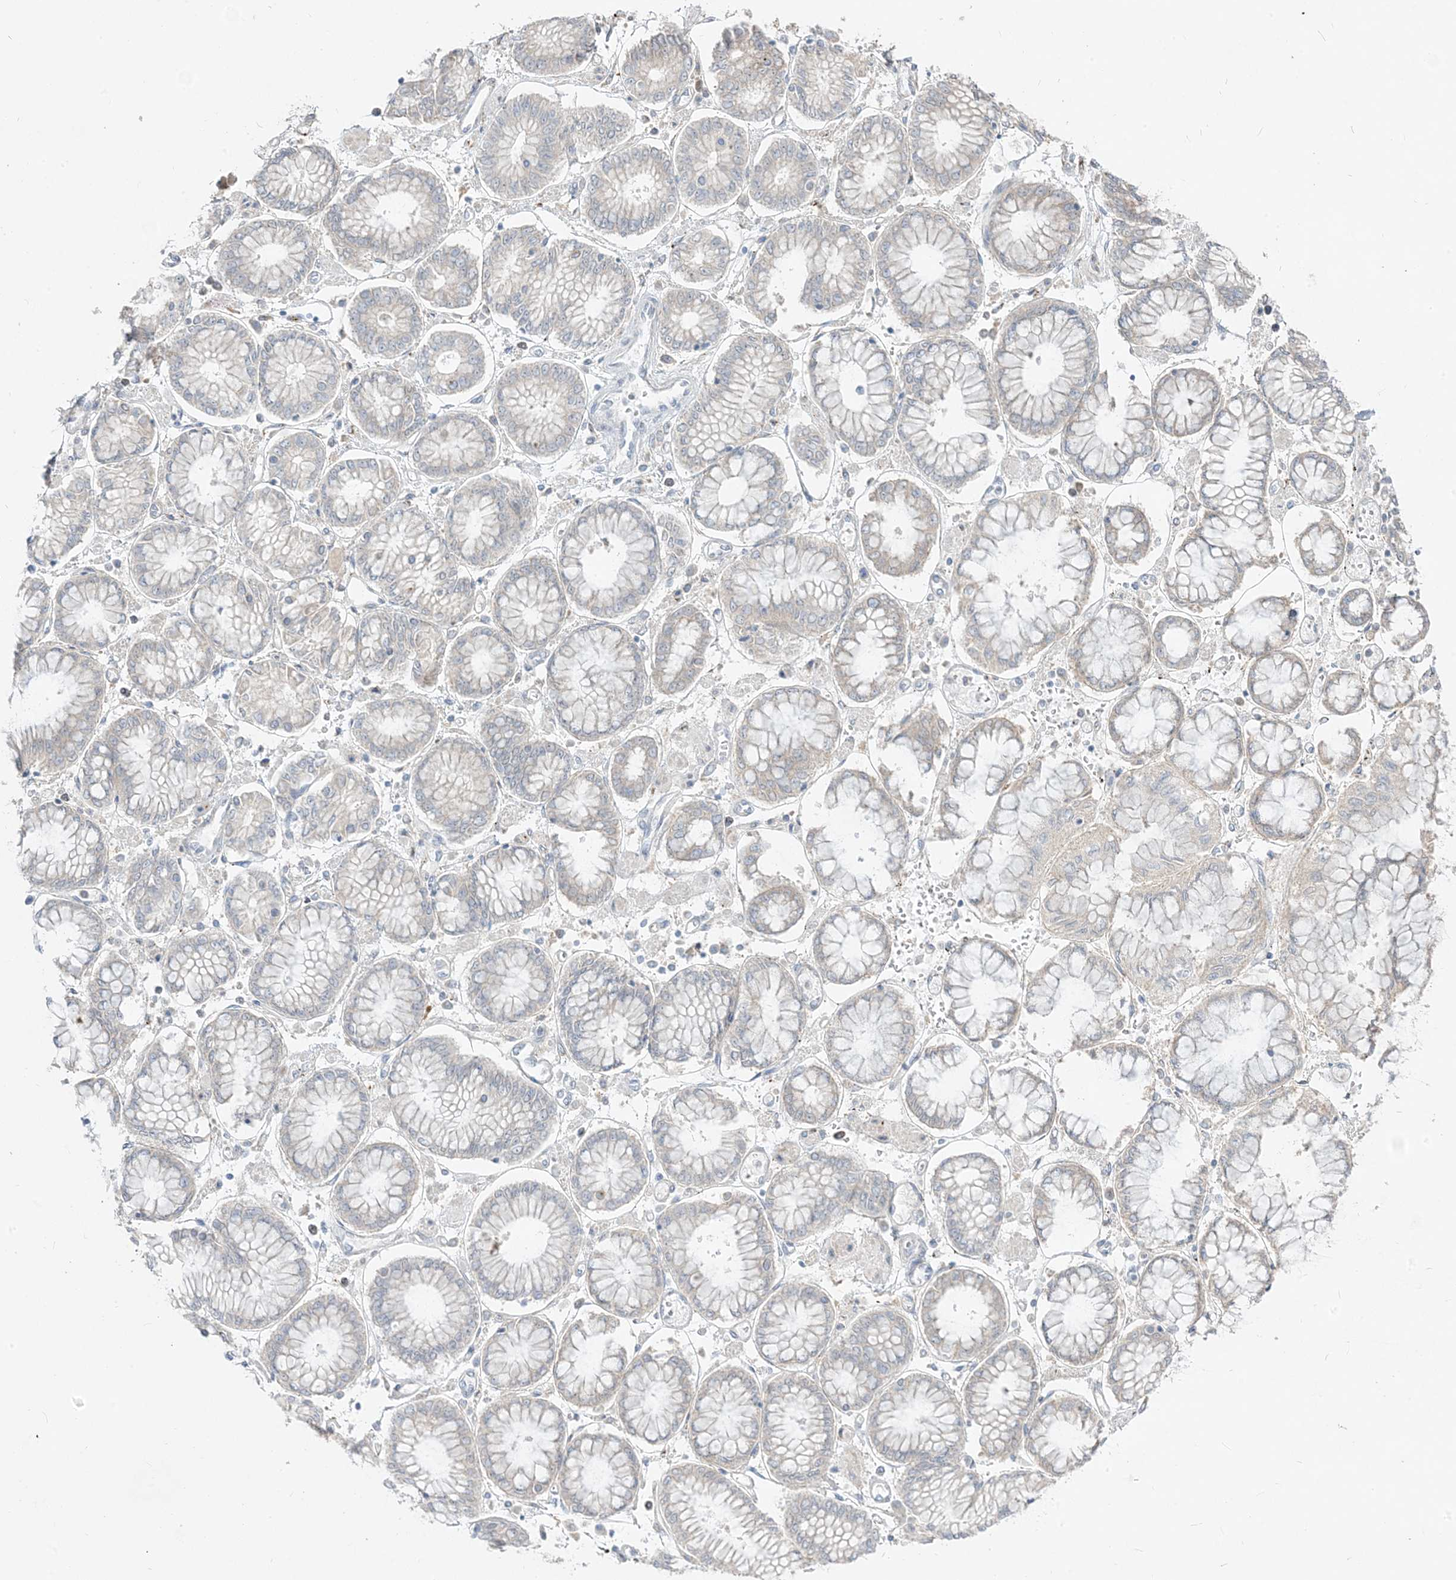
{"staining": {"intensity": "negative", "quantity": "none", "location": "none"}, "tissue": "stomach cancer", "cell_type": "Tumor cells", "image_type": "cancer", "snomed": [{"axis": "morphology", "description": "Adenocarcinoma, NOS"}, {"axis": "topography", "description": "Stomach"}], "caption": "This is a histopathology image of IHC staining of stomach adenocarcinoma, which shows no staining in tumor cells.", "gene": "LOXL3", "patient": {"sex": "male", "age": 76}}